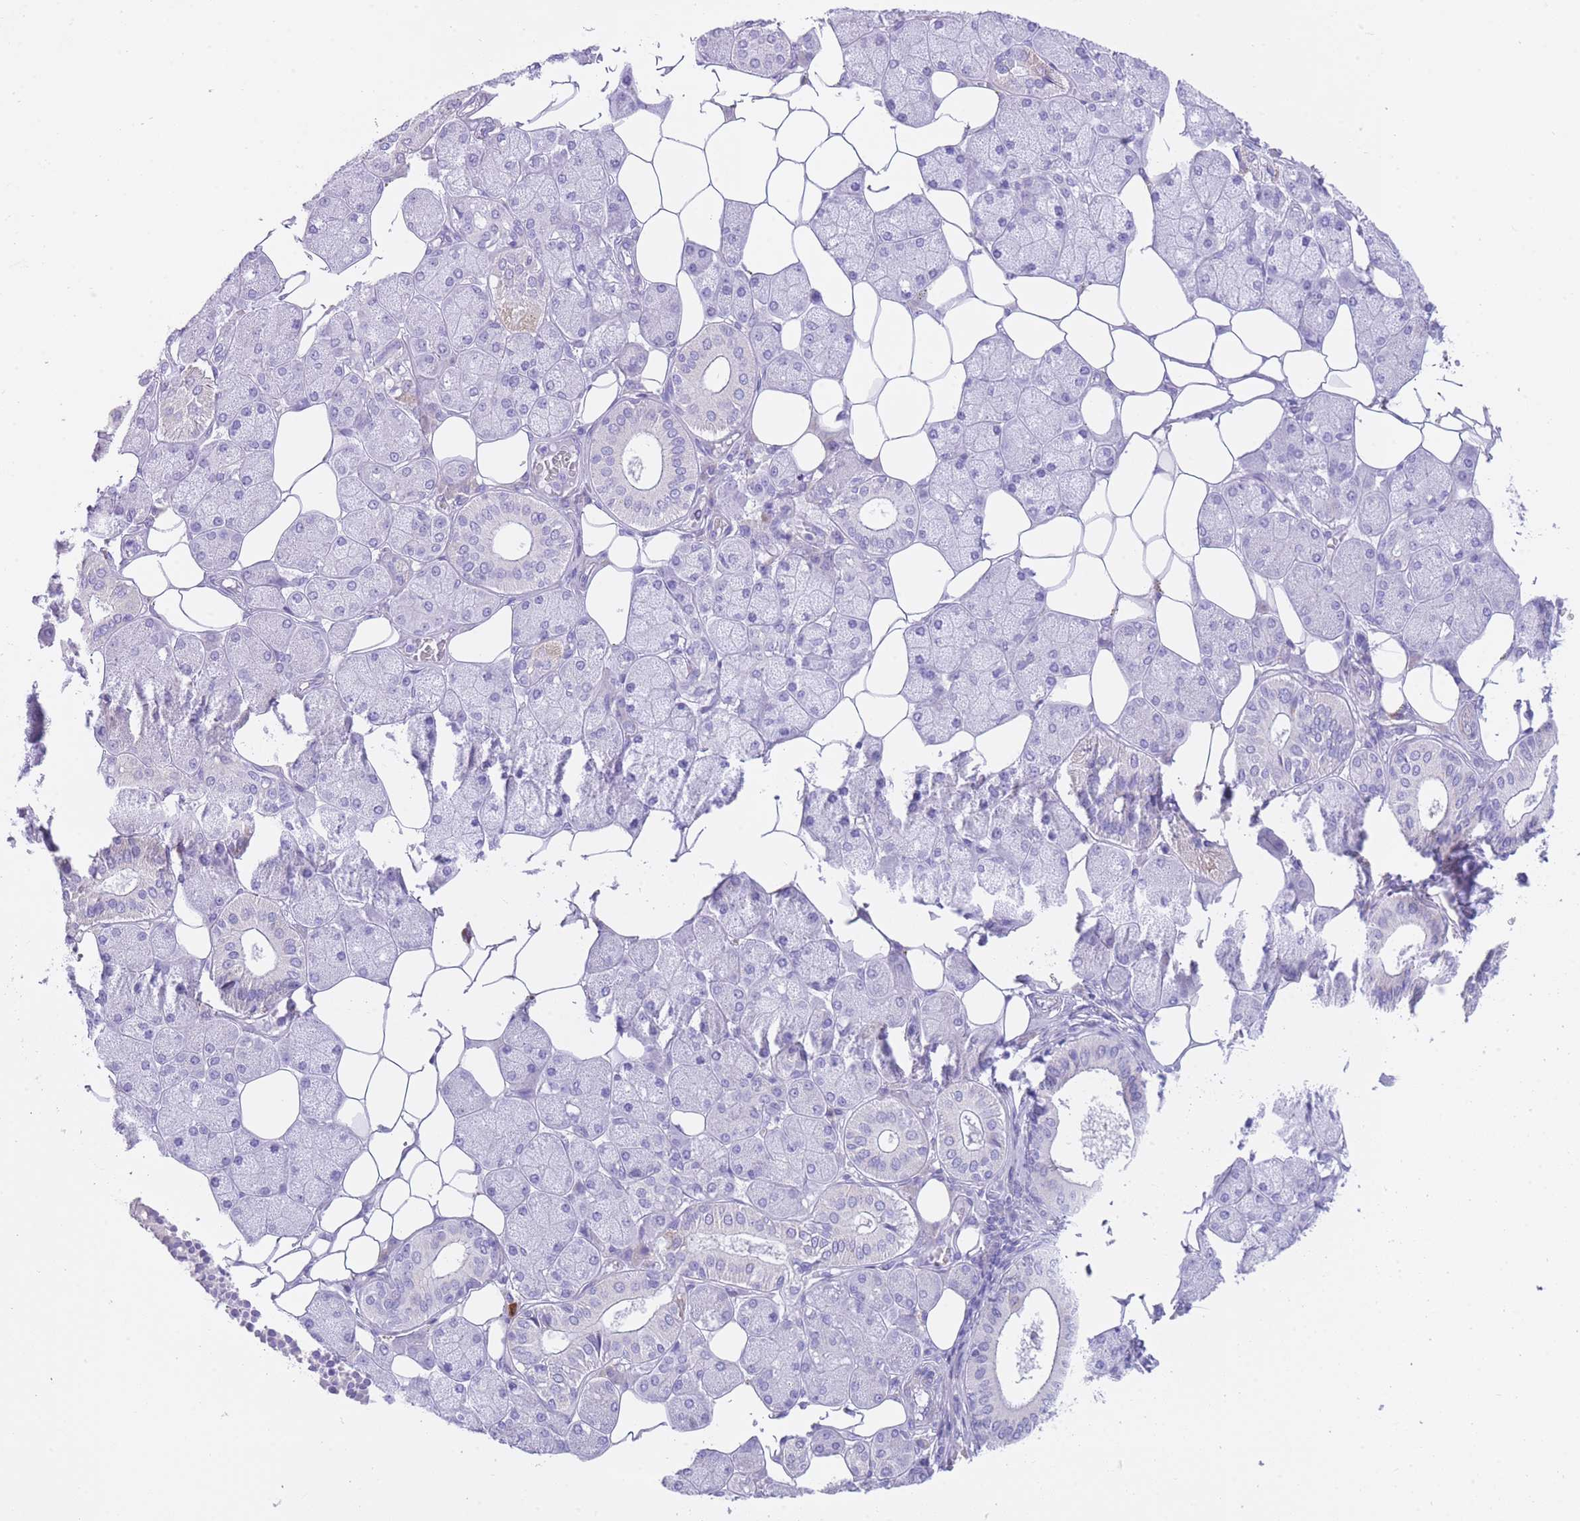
{"staining": {"intensity": "weak", "quantity": "<25%", "location": "cytoplasmic/membranous"}, "tissue": "salivary gland", "cell_type": "Glandular cells", "image_type": "normal", "snomed": [{"axis": "morphology", "description": "Squamous cell carcinoma, NOS"}, {"axis": "topography", "description": "Skin"}, {"axis": "topography", "description": "Head-Neck"}], "caption": "IHC micrograph of normal salivary gland: human salivary gland stained with DAB shows no significant protein expression in glandular cells.", "gene": "QTRT1", "patient": {"sex": "male", "age": 80}}